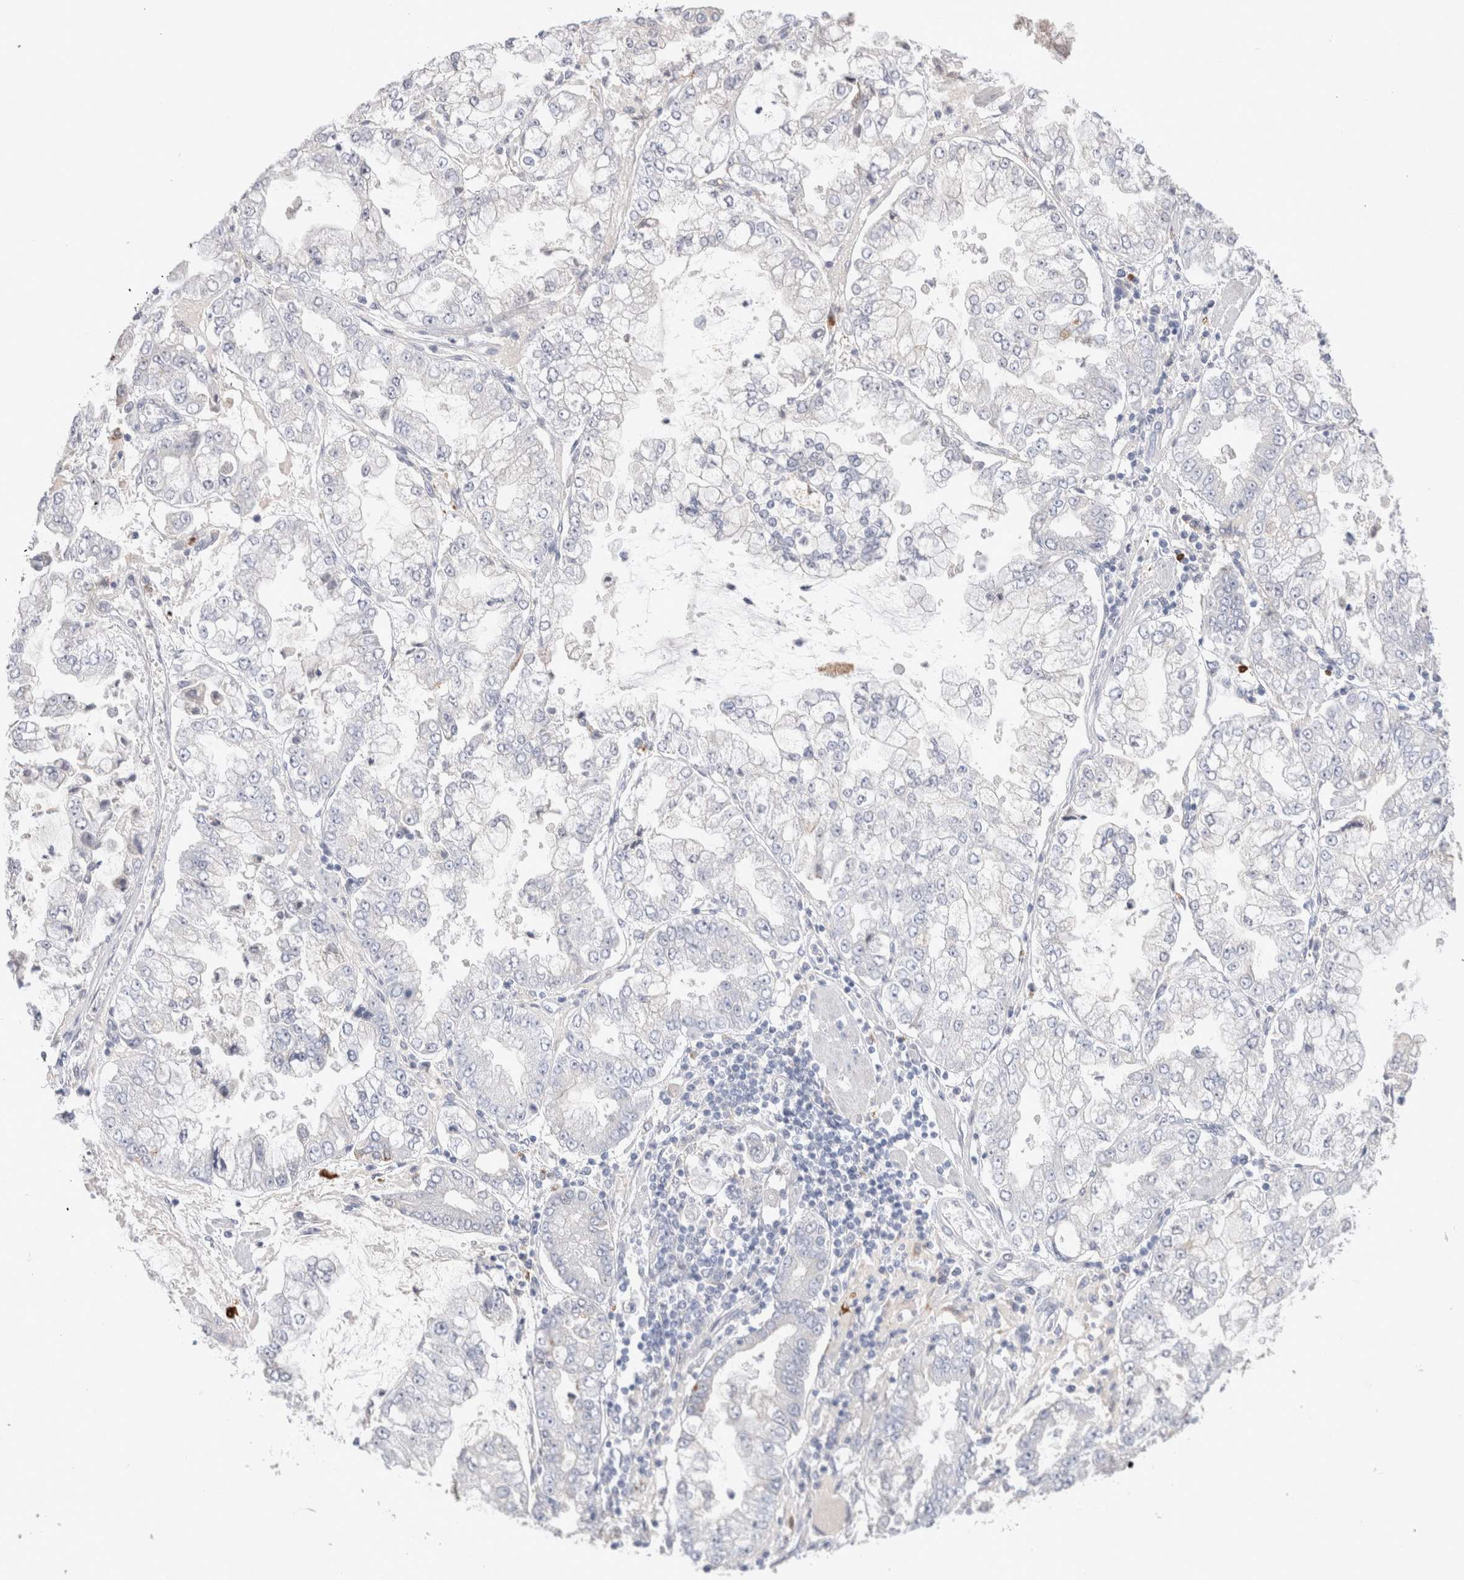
{"staining": {"intensity": "negative", "quantity": "none", "location": "none"}, "tissue": "stomach cancer", "cell_type": "Tumor cells", "image_type": "cancer", "snomed": [{"axis": "morphology", "description": "Adenocarcinoma, NOS"}, {"axis": "topography", "description": "Stomach"}], "caption": "DAB immunohistochemical staining of stomach cancer reveals no significant staining in tumor cells.", "gene": "HPGDS", "patient": {"sex": "male", "age": 76}}